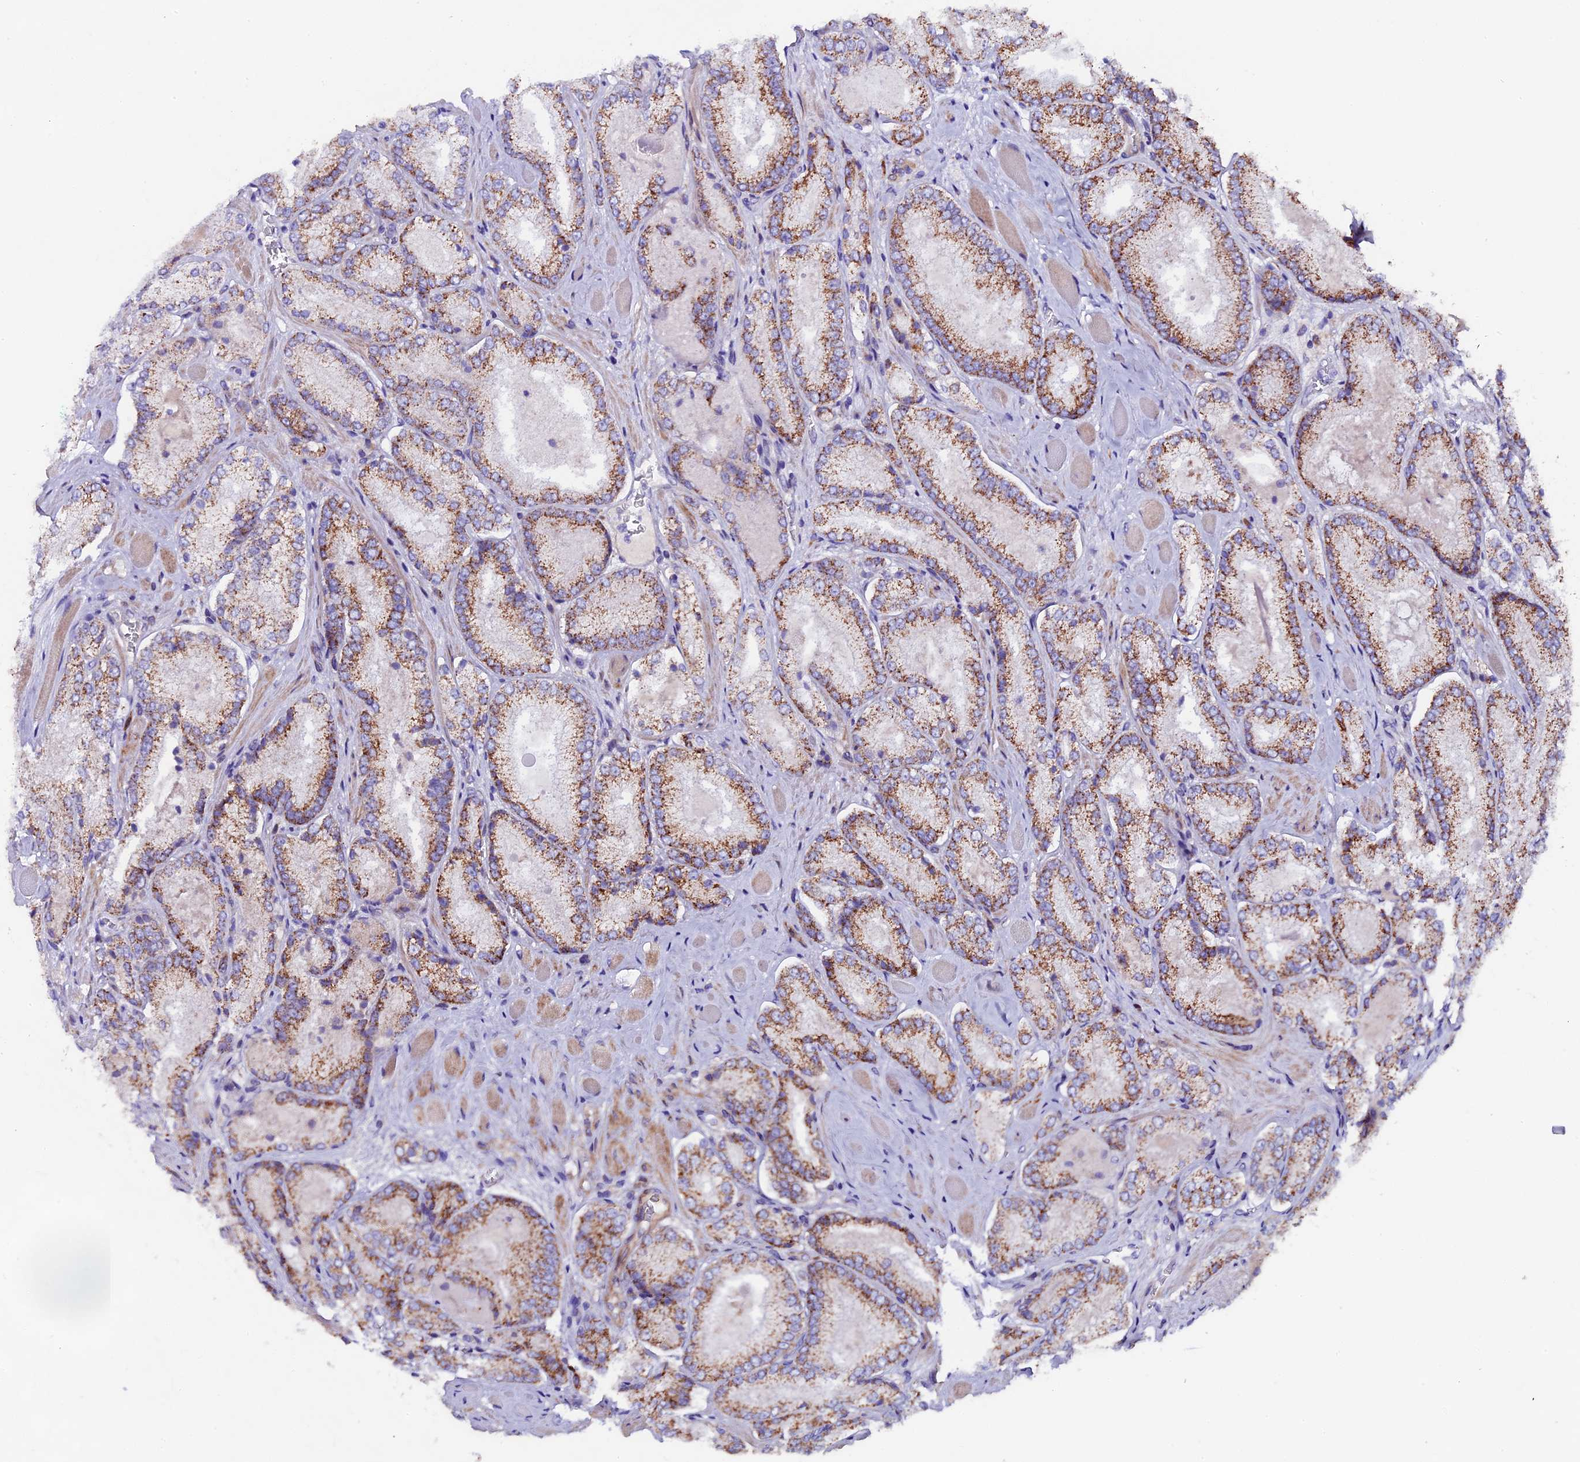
{"staining": {"intensity": "moderate", "quantity": ">75%", "location": "cytoplasmic/membranous"}, "tissue": "prostate cancer", "cell_type": "Tumor cells", "image_type": "cancer", "snomed": [{"axis": "morphology", "description": "Adenocarcinoma, Low grade"}, {"axis": "topography", "description": "Prostate"}], "caption": "Protein analysis of prostate cancer (low-grade adenocarcinoma) tissue exhibits moderate cytoplasmic/membranous positivity in approximately >75% of tumor cells. The protein of interest is shown in brown color, while the nuclei are stained blue.", "gene": "PIGU", "patient": {"sex": "male", "age": 74}}